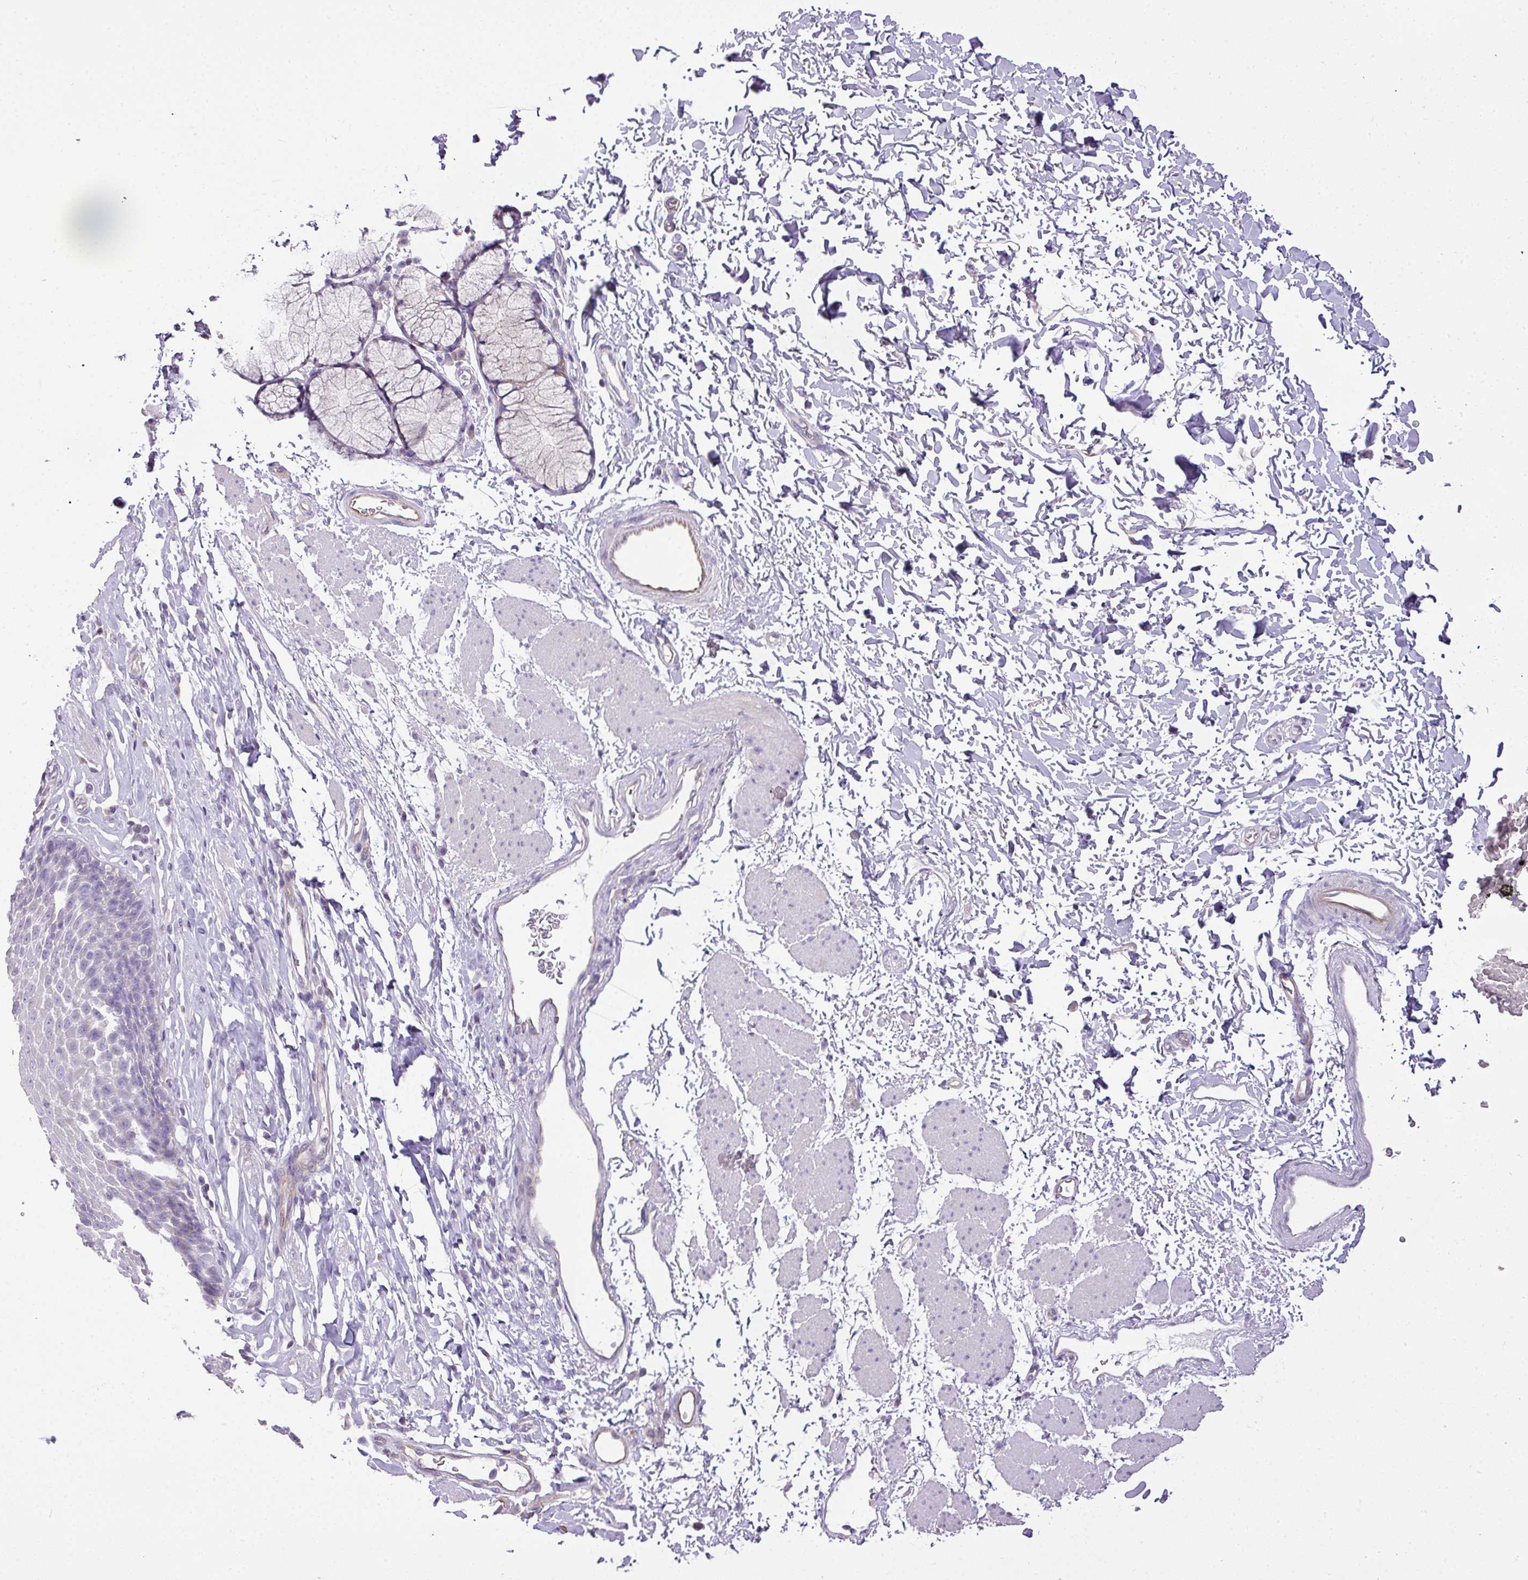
{"staining": {"intensity": "negative", "quantity": "none", "location": "none"}, "tissue": "esophagus", "cell_type": "Squamous epithelial cells", "image_type": "normal", "snomed": [{"axis": "morphology", "description": "Normal tissue, NOS"}, {"axis": "topography", "description": "Esophagus"}], "caption": "Immunohistochemistry of normal esophagus demonstrates no staining in squamous epithelial cells. (DAB IHC with hematoxylin counter stain).", "gene": "HOXC13", "patient": {"sex": "female", "age": 61}}